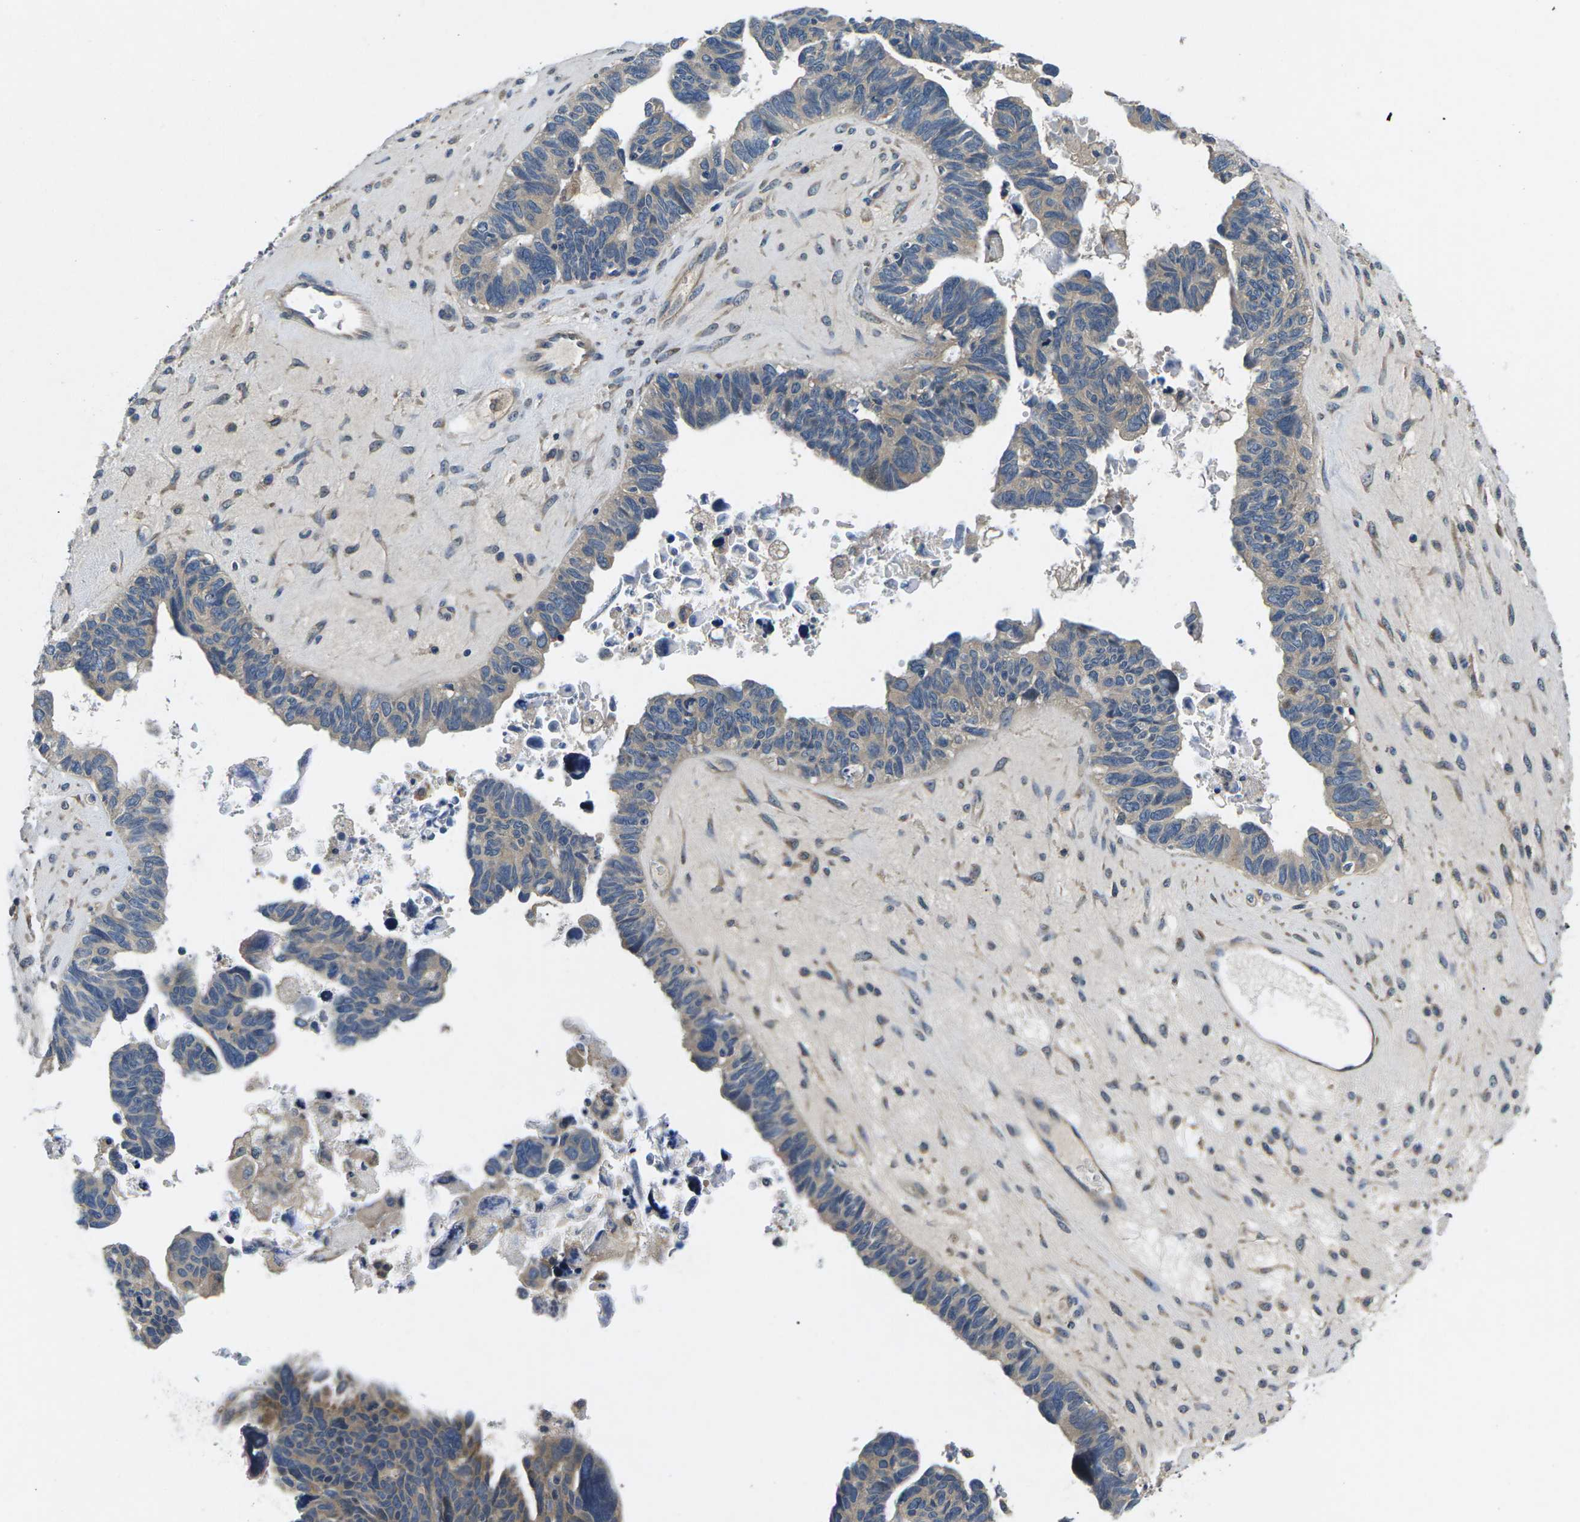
{"staining": {"intensity": "weak", "quantity": "<25%", "location": "cytoplasmic/membranous"}, "tissue": "ovarian cancer", "cell_type": "Tumor cells", "image_type": "cancer", "snomed": [{"axis": "morphology", "description": "Cystadenocarcinoma, serous, NOS"}, {"axis": "topography", "description": "Ovary"}], "caption": "DAB immunohistochemical staining of human ovarian cancer (serous cystadenocarcinoma) shows no significant positivity in tumor cells. The staining is performed using DAB (3,3'-diaminobenzidine) brown chromogen with nuclei counter-stained in using hematoxylin.", "gene": "PLCE1", "patient": {"sex": "female", "age": 79}}